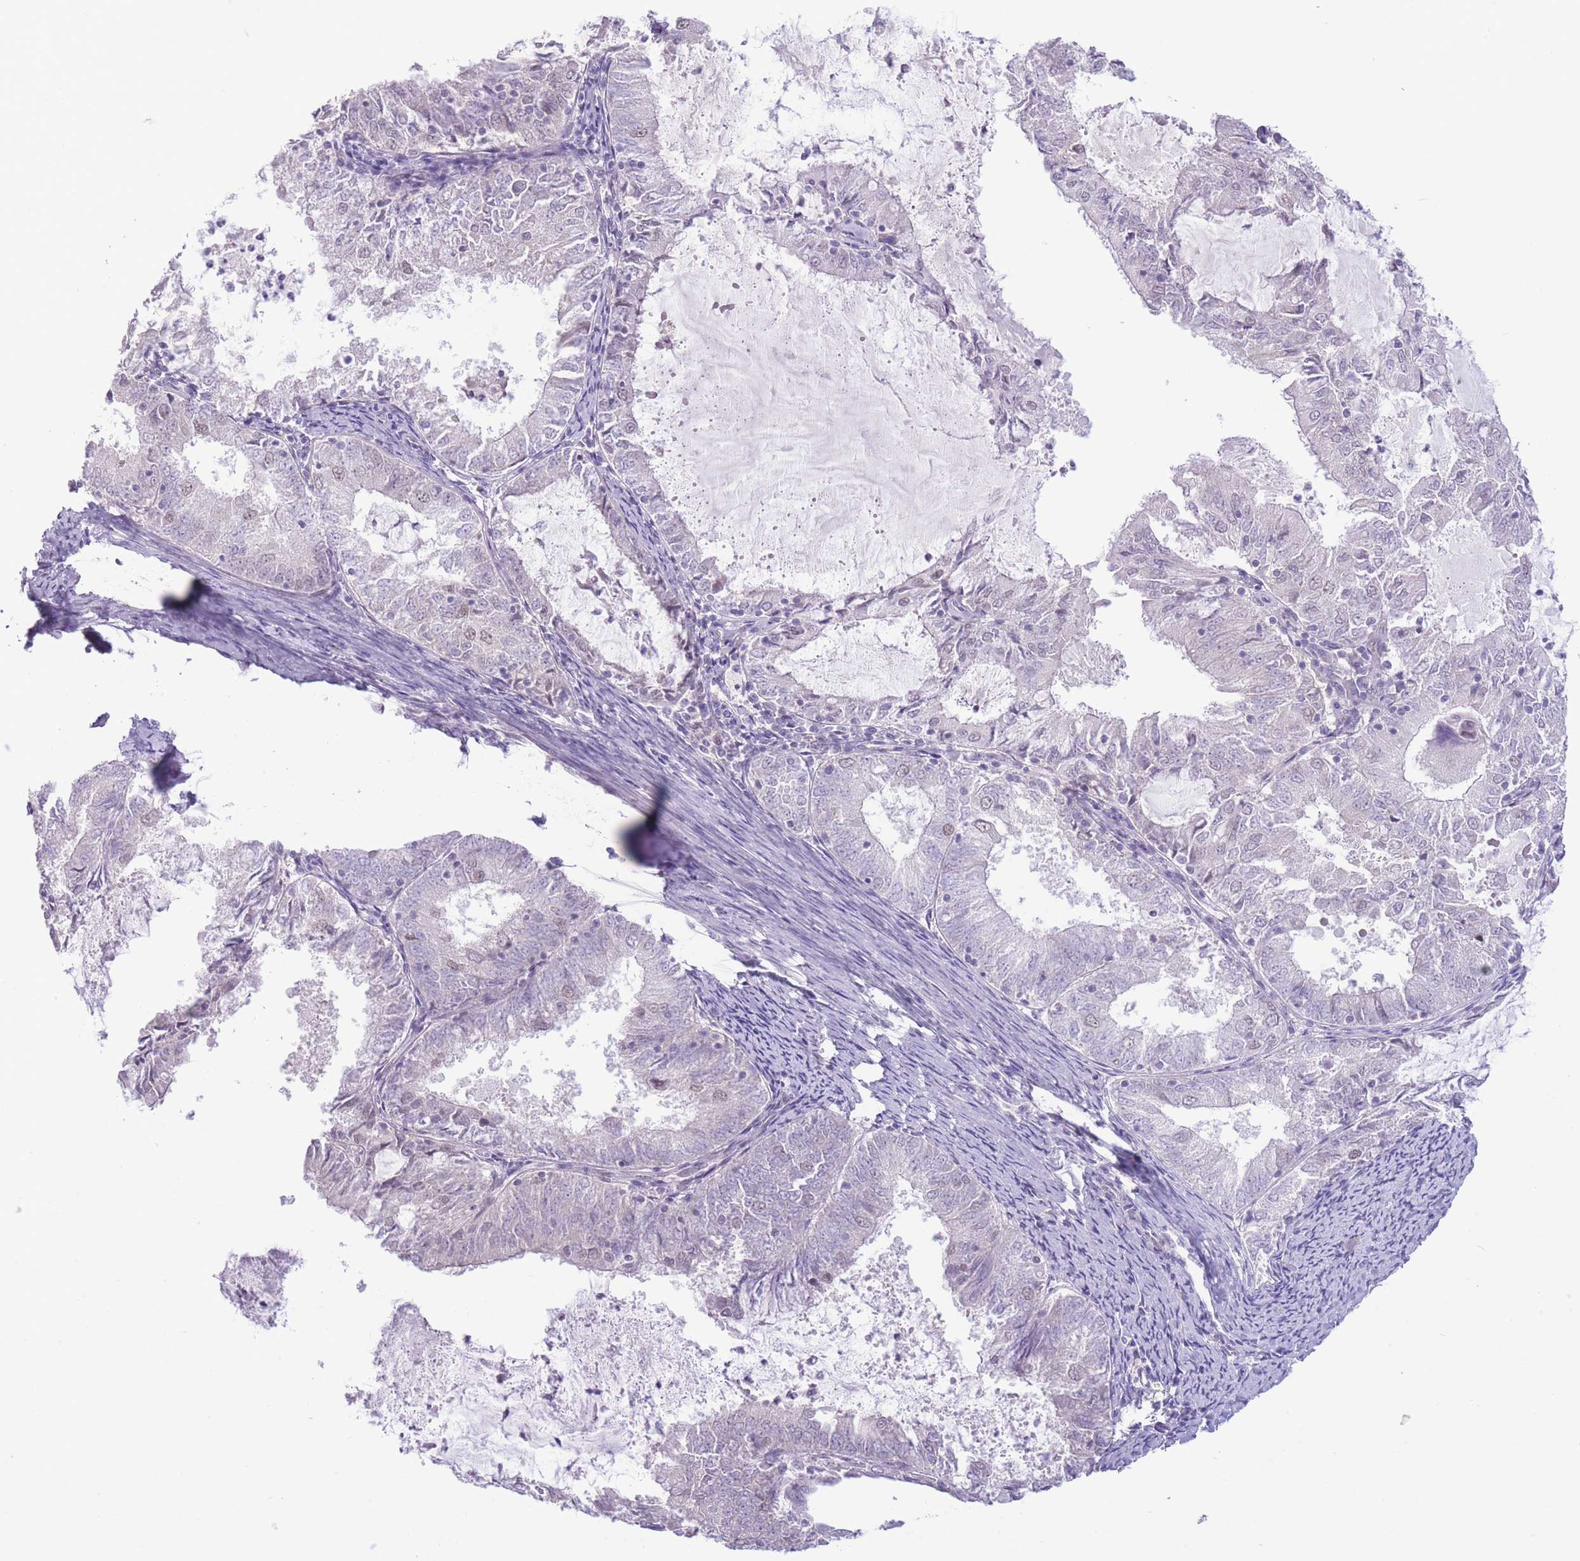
{"staining": {"intensity": "weak", "quantity": "<25%", "location": "nuclear"}, "tissue": "endometrial cancer", "cell_type": "Tumor cells", "image_type": "cancer", "snomed": [{"axis": "morphology", "description": "Adenocarcinoma, NOS"}, {"axis": "topography", "description": "Endometrium"}], "caption": "High magnification brightfield microscopy of endometrial cancer stained with DAB (3,3'-diaminobenzidine) (brown) and counterstained with hematoxylin (blue): tumor cells show no significant staining. The staining is performed using DAB brown chromogen with nuclei counter-stained in using hematoxylin.", "gene": "FBXO46", "patient": {"sex": "female", "age": 57}}